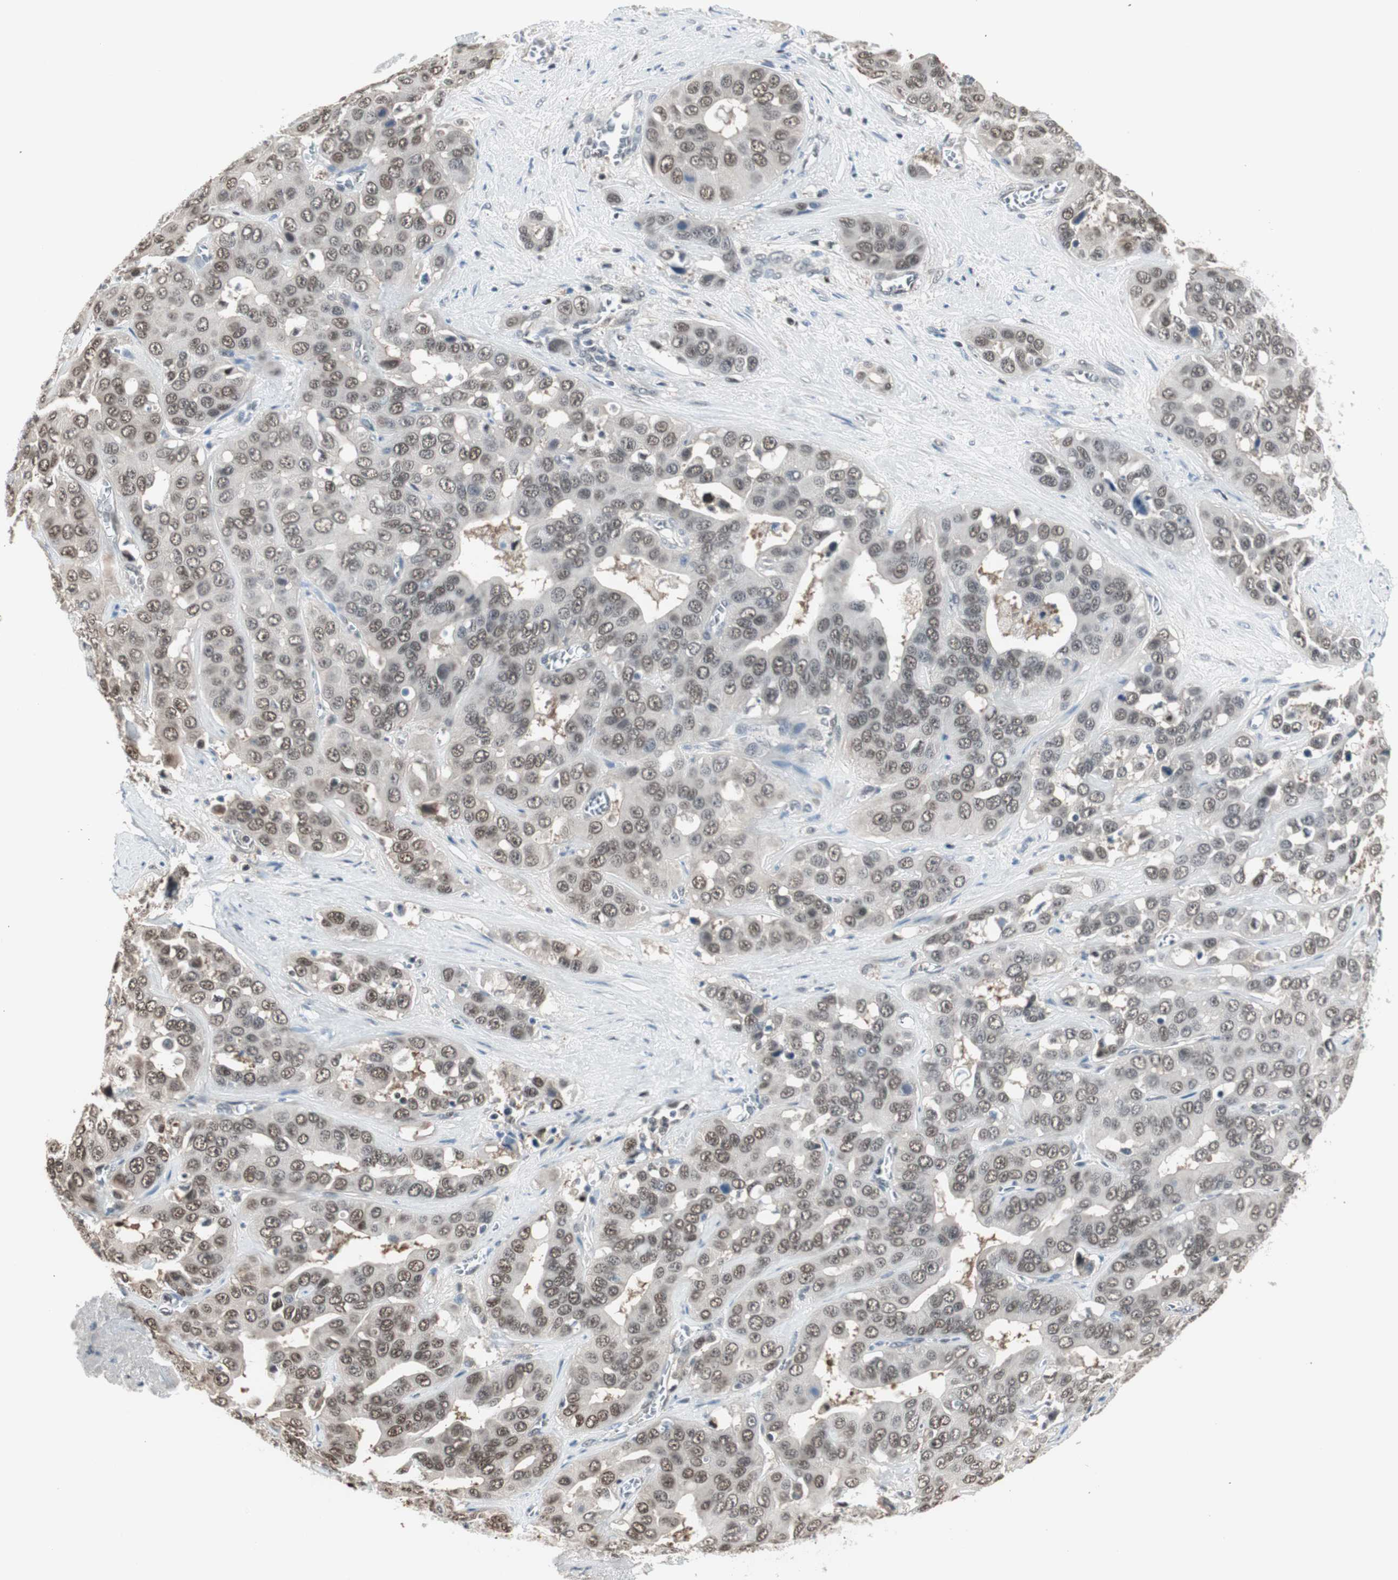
{"staining": {"intensity": "moderate", "quantity": ">75%", "location": "nuclear"}, "tissue": "liver cancer", "cell_type": "Tumor cells", "image_type": "cancer", "snomed": [{"axis": "morphology", "description": "Cholangiocarcinoma"}, {"axis": "topography", "description": "Liver"}], "caption": "IHC of cholangiocarcinoma (liver) shows medium levels of moderate nuclear expression in about >75% of tumor cells.", "gene": "LONP2", "patient": {"sex": "female", "age": 52}}